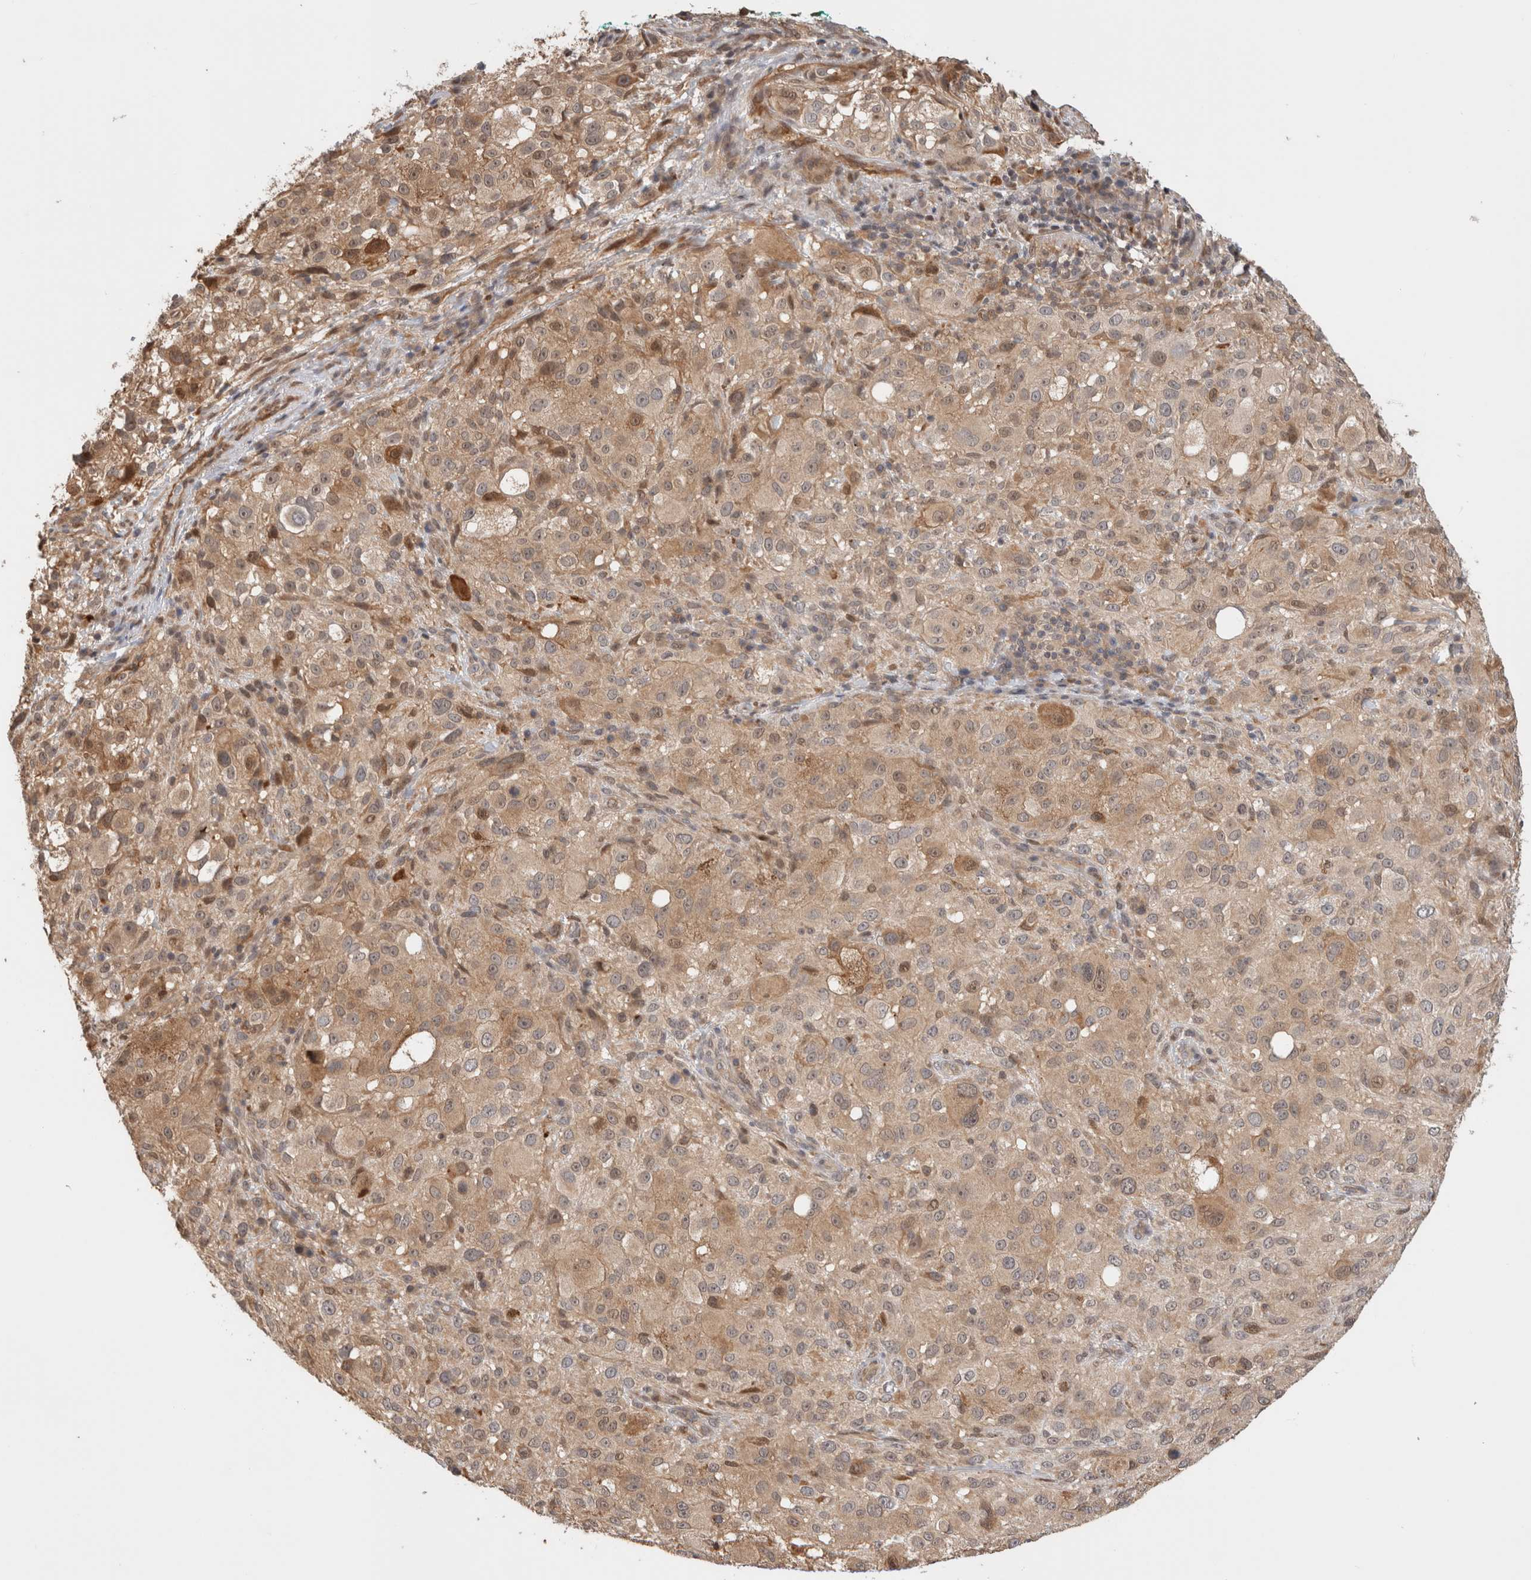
{"staining": {"intensity": "weak", "quantity": ">75%", "location": "cytoplasmic/membranous"}, "tissue": "melanoma", "cell_type": "Tumor cells", "image_type": "cancer", "snomed": [{"axis": "morphology", "description": "Necrosis, NOS"}, {"axis": "morphology", "description": "Malignant melanoma, NOS"}, {"axis": "topography", "description": "Skin"}], "caption": "Immunohistochemistry (IHC) of human malignant melanoma shows low levels of weak cytoplasmic/membranous expression in about >75% of tumor cells. Using DAB (3,3'-diaminobenzidine) (brown) and hematoxylin (blue) stains, captured at high magnification using brightfield microscopy.", "gene": "OTUD6B", "patient": {"sex": "female", "age": 87}}